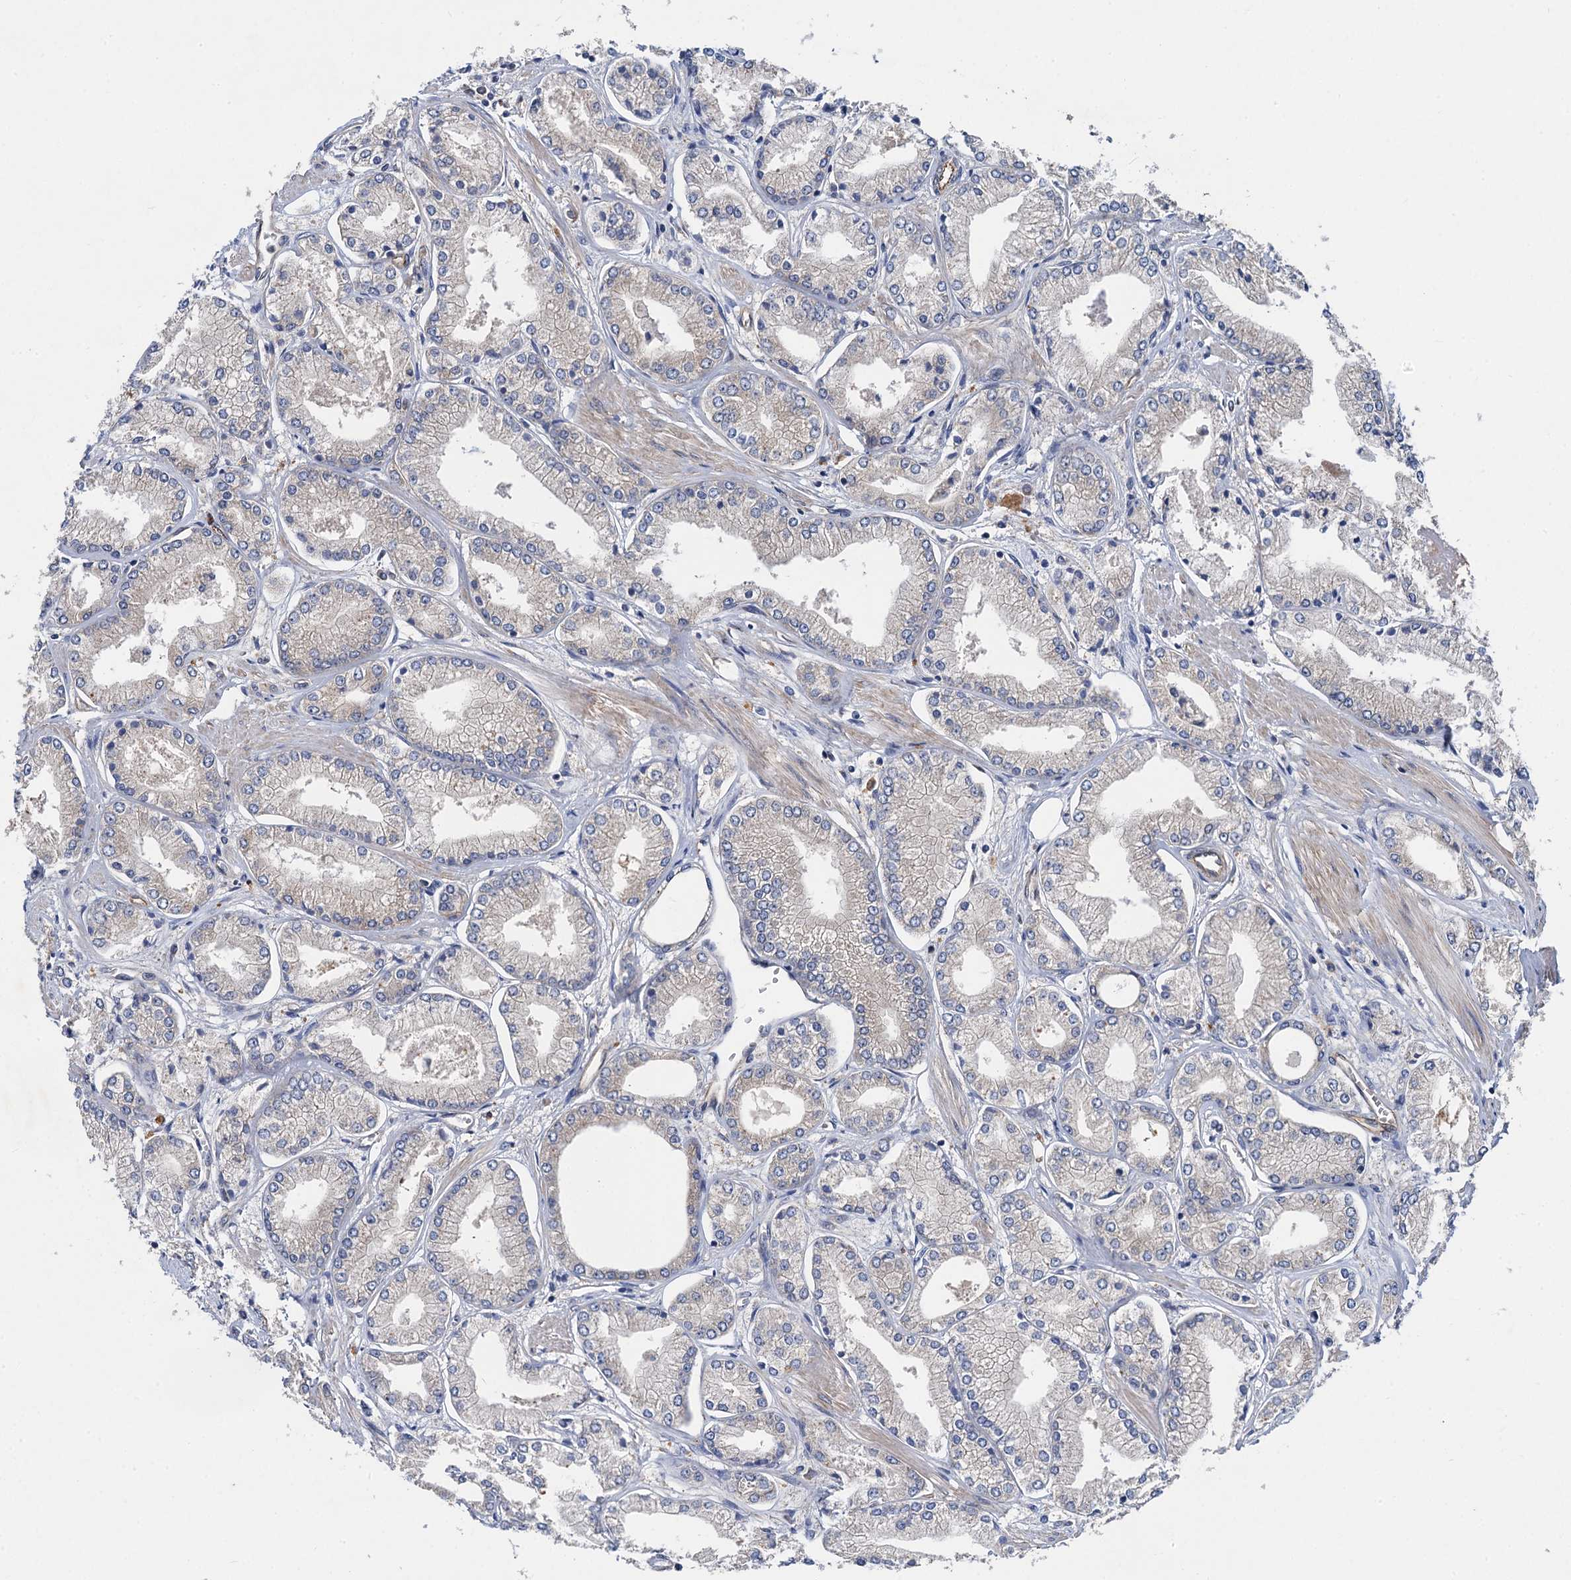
{"staining": {"intensity": "weak", "quantity": "<25%", "location": "cytoplasmic/membranous"}, "tissue": "prostate cancer", "cell_type": "Tumor cells", "image_type": "cancer", "snomed": [{"axis": "morphology", "description": "Adenocarcinoma, Low grade"}, {"axis": "topography", "description": "Prostate"}], "caption": "An immunohistochemistry photomicrograph of prostate cancer (adenocarcinoma (low-grade)) is shown. There is no staining in tumor cells of prostate cancer (adenocarcinoma (low-grade)).", "gene": "PJA2", "patient": {"sex": "male", "age": 60}}